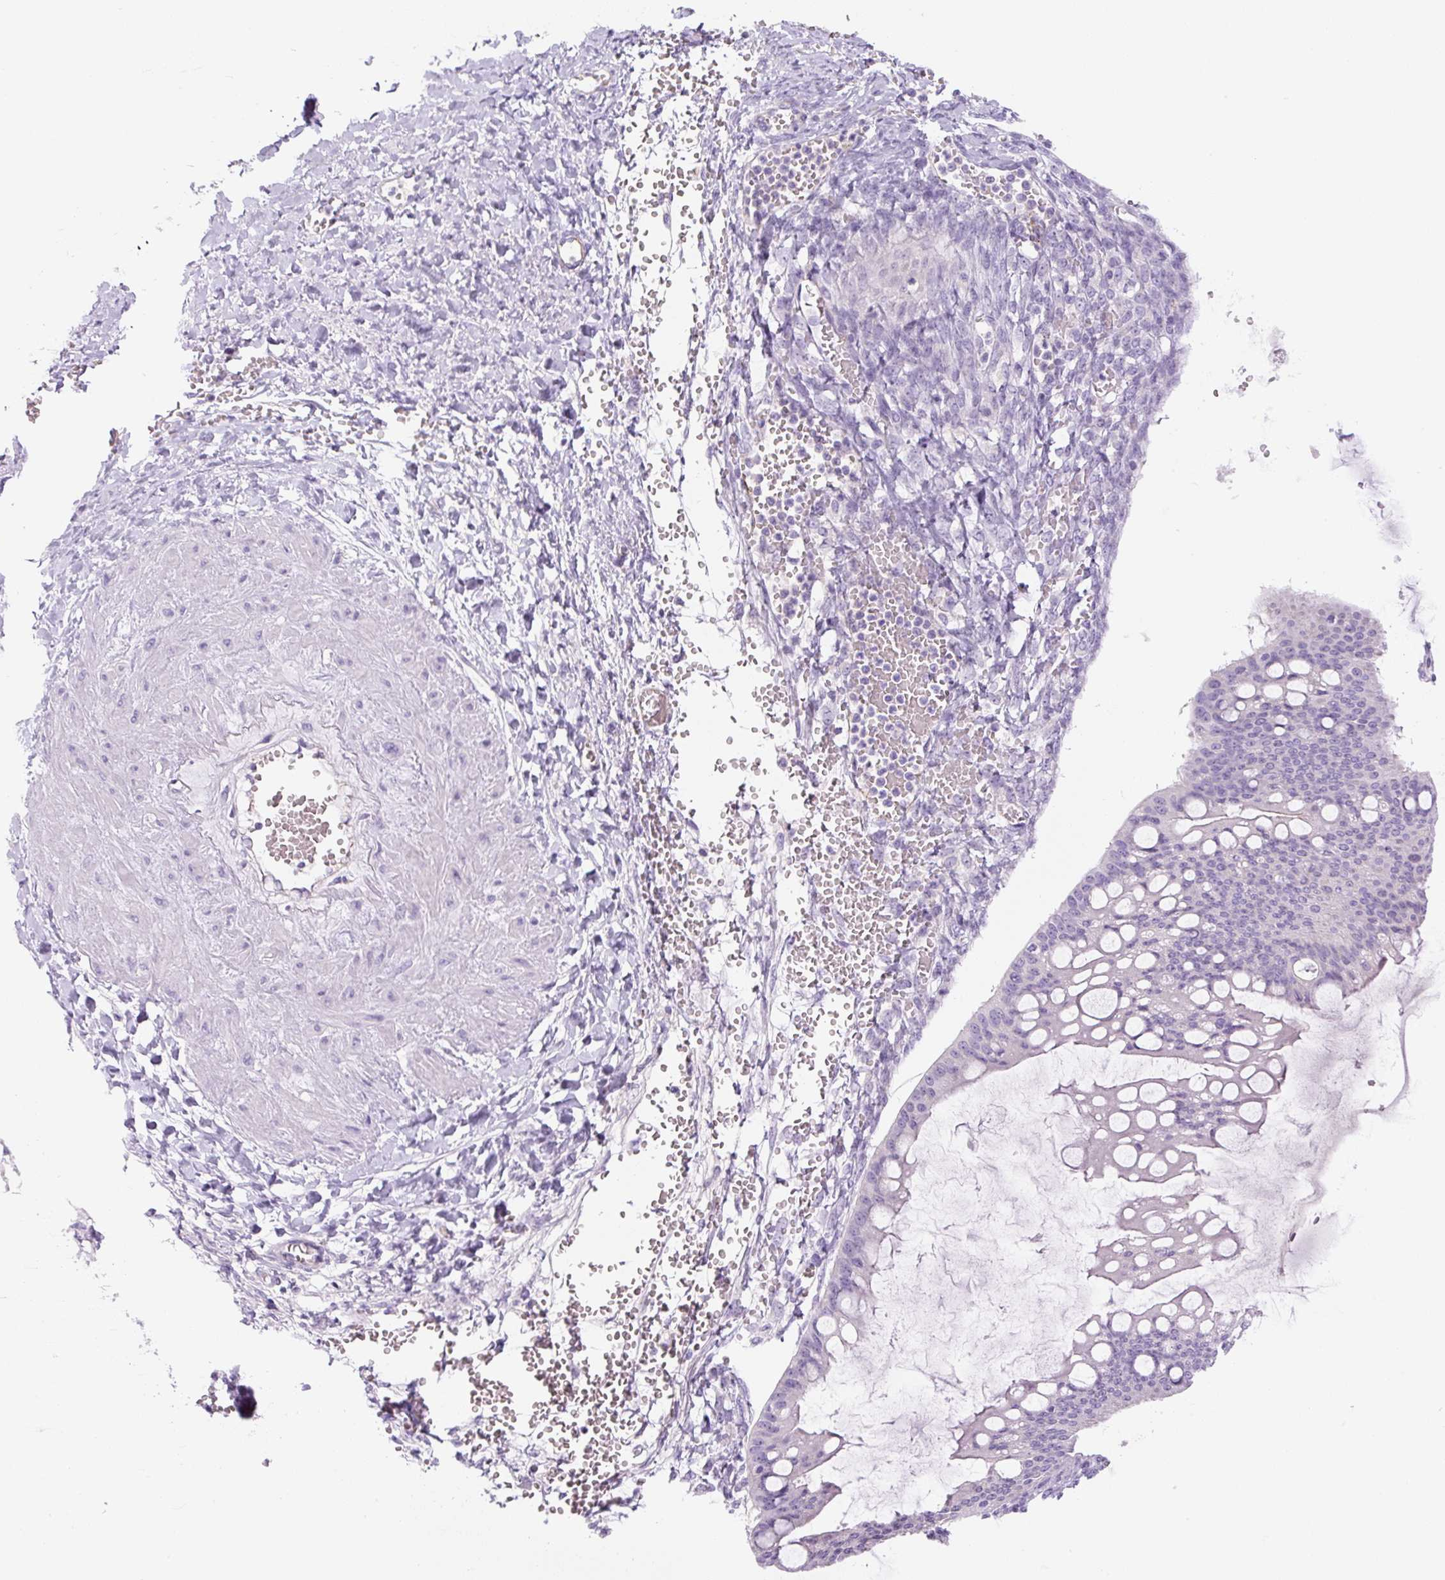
{"staining": {"intensity": "negative", "quantity": "none", "location": "none"}, "tissue": "ovarian cancer", "cell_type": "Tumor cells", "image_type": "cancer", "snomed": [{"axis": "morphology", "description": "Cystadenocarcinoma, mucinous, NOS"}, {"axis": "topography", "description": "Ovary"}], "caption": "This is an immunohistochemistry photomicrograph of mucinous cystadenocarcinoma (ovarian). There is no positivity in tumor cells.", "gene": "RSPO4", "patient": {"sex": "female", "age": 73}}